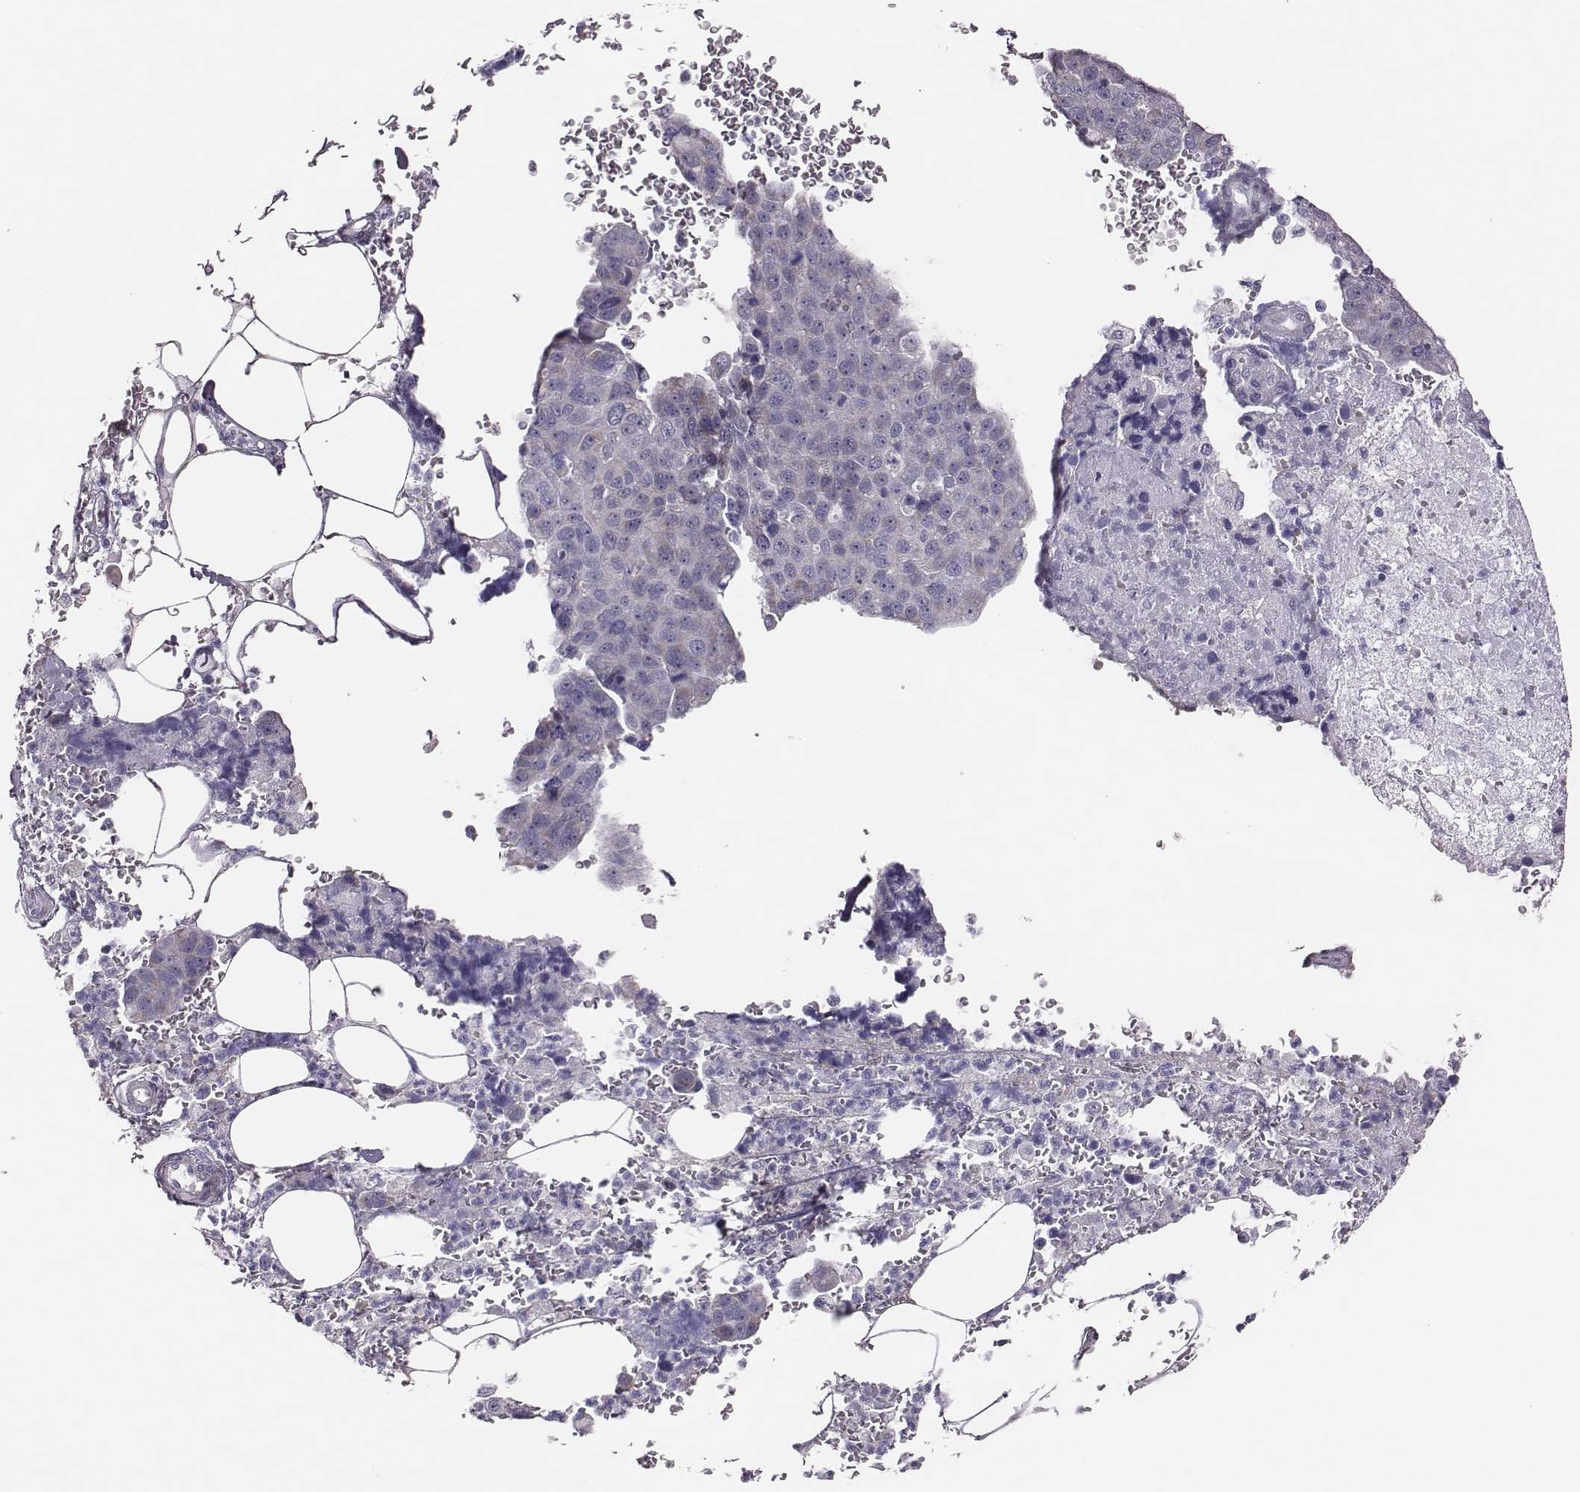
{"staining": {"intensity": "weak", "quantity": "<25%", "location": "cytoplasmic/membranous"}, "tissue": "pancreatic cancer", "cell_type": "Tumor cells", "image_type": "cancer", "snomed": [{"axis": "morphology", "description": "Adenocarcinoma, NOS"}, {"axis": "topography", "description": "Pancreas"}], "caption": "DAB (3,3'-diaminobenzidine) immunohistochemical staining of adenocarcinoma (pancreatic) demonstrates no significant positivity in tumor cells.", "gene": "SCML2", "patient": {"sex": "female", "age": 61}}